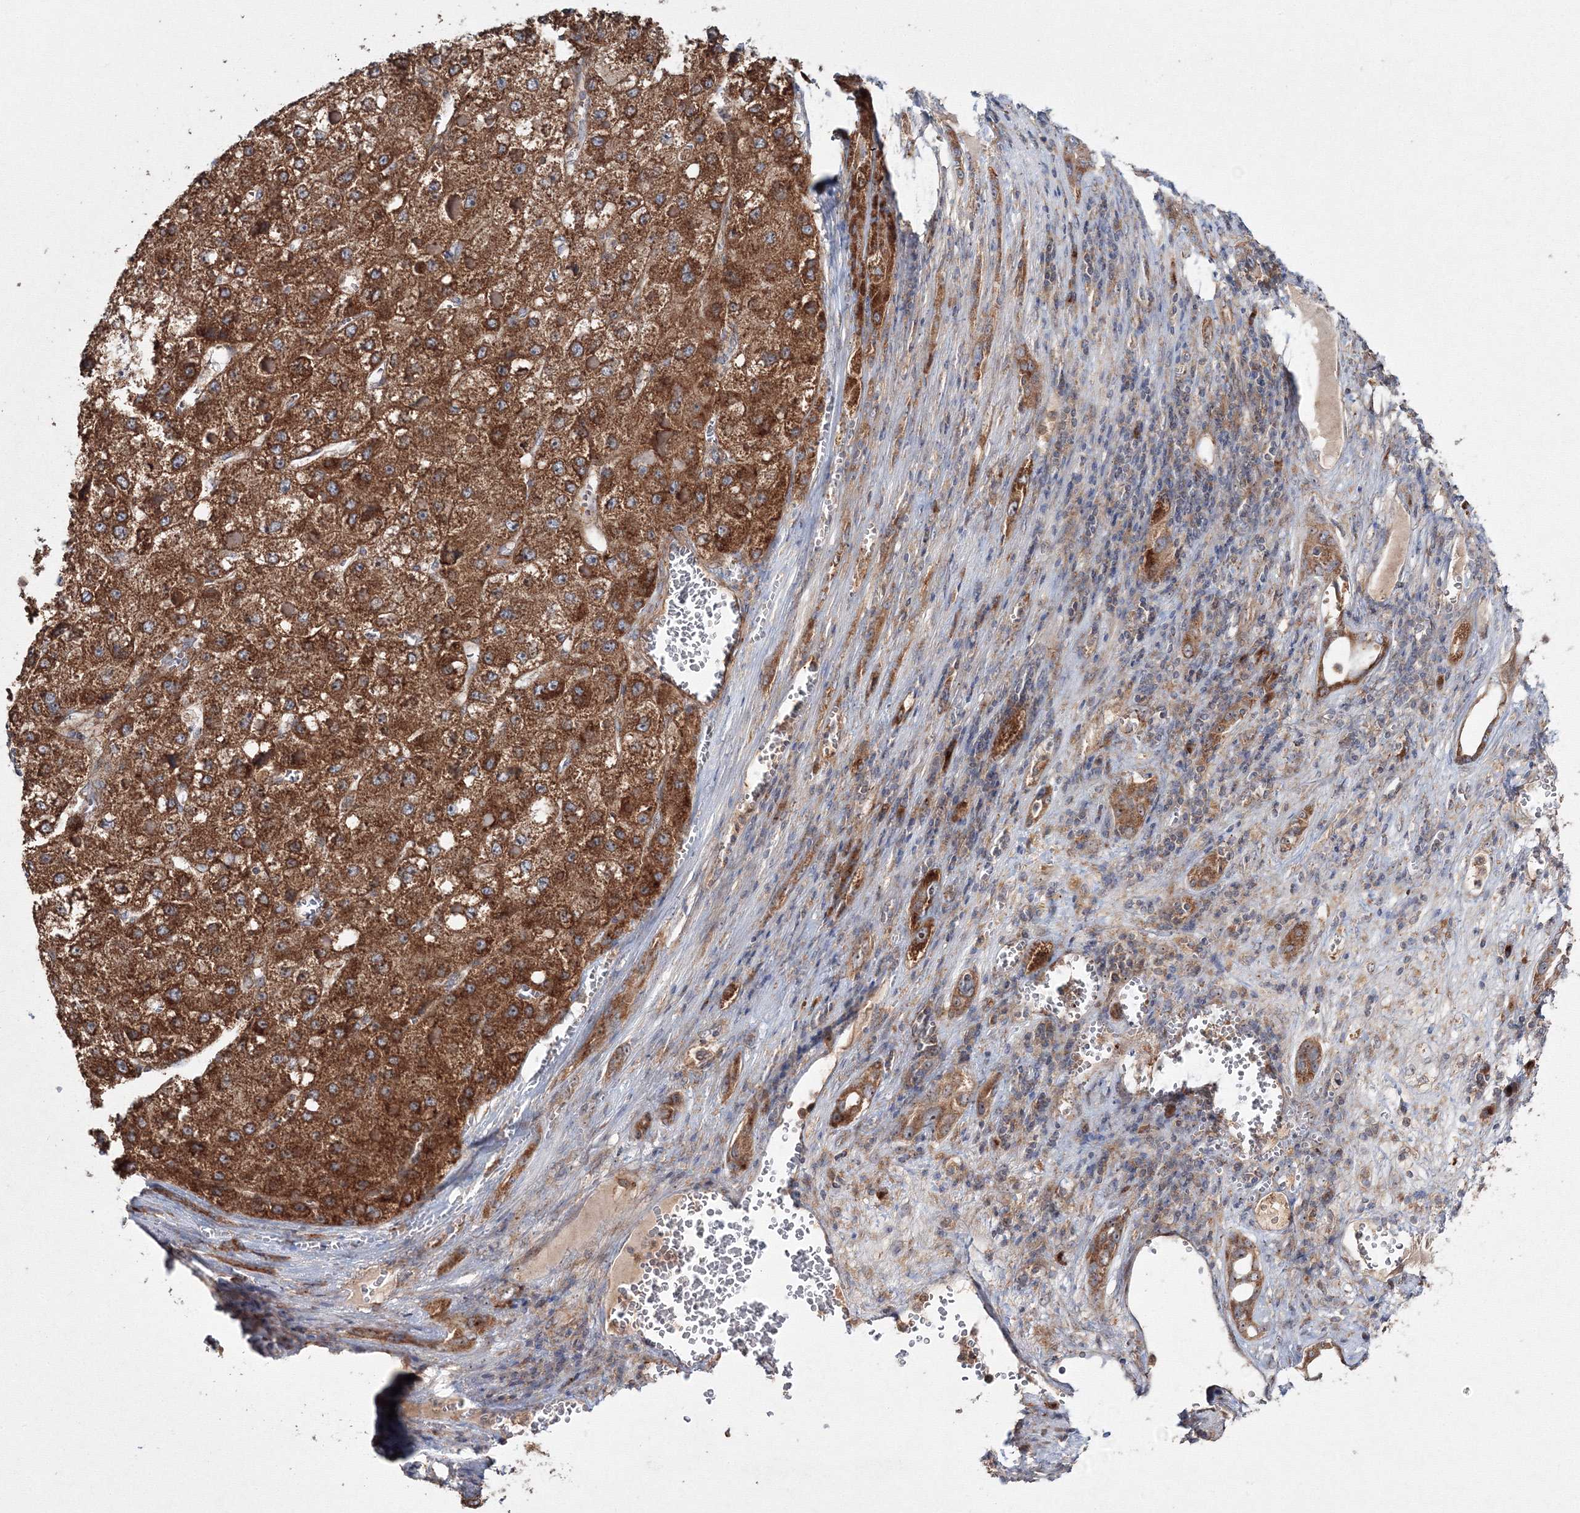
{"staining": {"intensity": "strong", "quantity": ">75%", "location": "cytoplasmic/membranous"}, "tissue": "liver cancer", "cell_type": "Tumor cells", "image_type": "cancer", "snomed": [{"axis": "morphology", "description": "Carcinoma, Hepatocellular, NOS"}, {"axis": "topography", "description": "Liver"}], "caption": "Human liver cancer (hepatocellular carcinoma) stained for a protein (brown) displays strong cytoplasmic/membranous positive staining in approximately >75% of tumor cells.", "gene": "PEX13", "patient": {"sex": "female", "age": 73}}